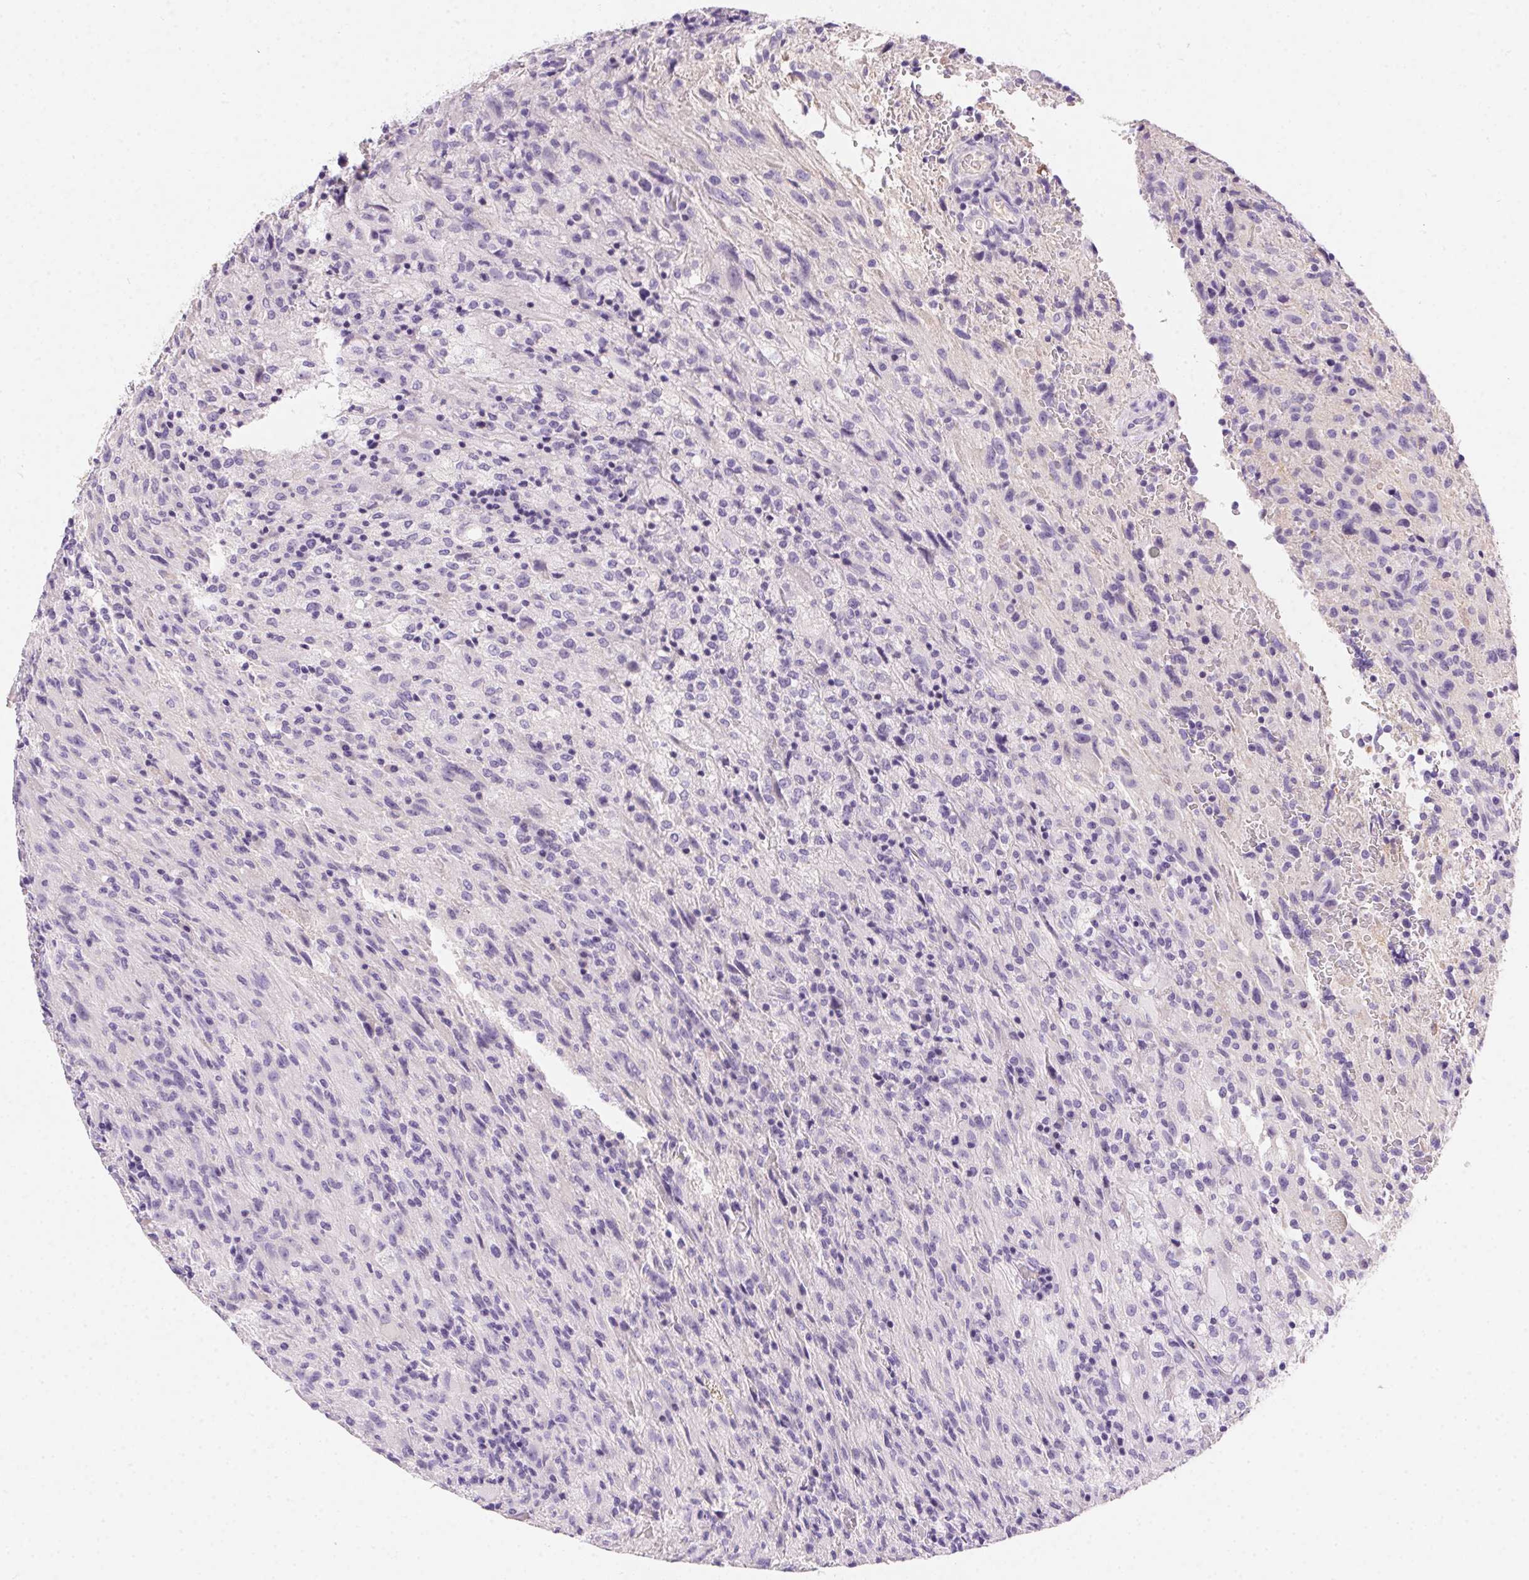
{"staining": {"intensity": "negative", "quantity": "none", "location": "none"}, "tissue": "glioma", "cell_type": "Tumor cells", "image_type": "cancer", "snomed": [{"axis": "morphology", "description": "Glioma, malignant, High grade"}, {"axis": "topography", "description": "Brain"}], "caption": "A high-resolution photomicrograph shows IHC staining of malignant glioma (high-grade), which displays no significant positivity in tumor cells.", "gene": "SSTR4", "patient": {"sex": "male", "age": 68}}